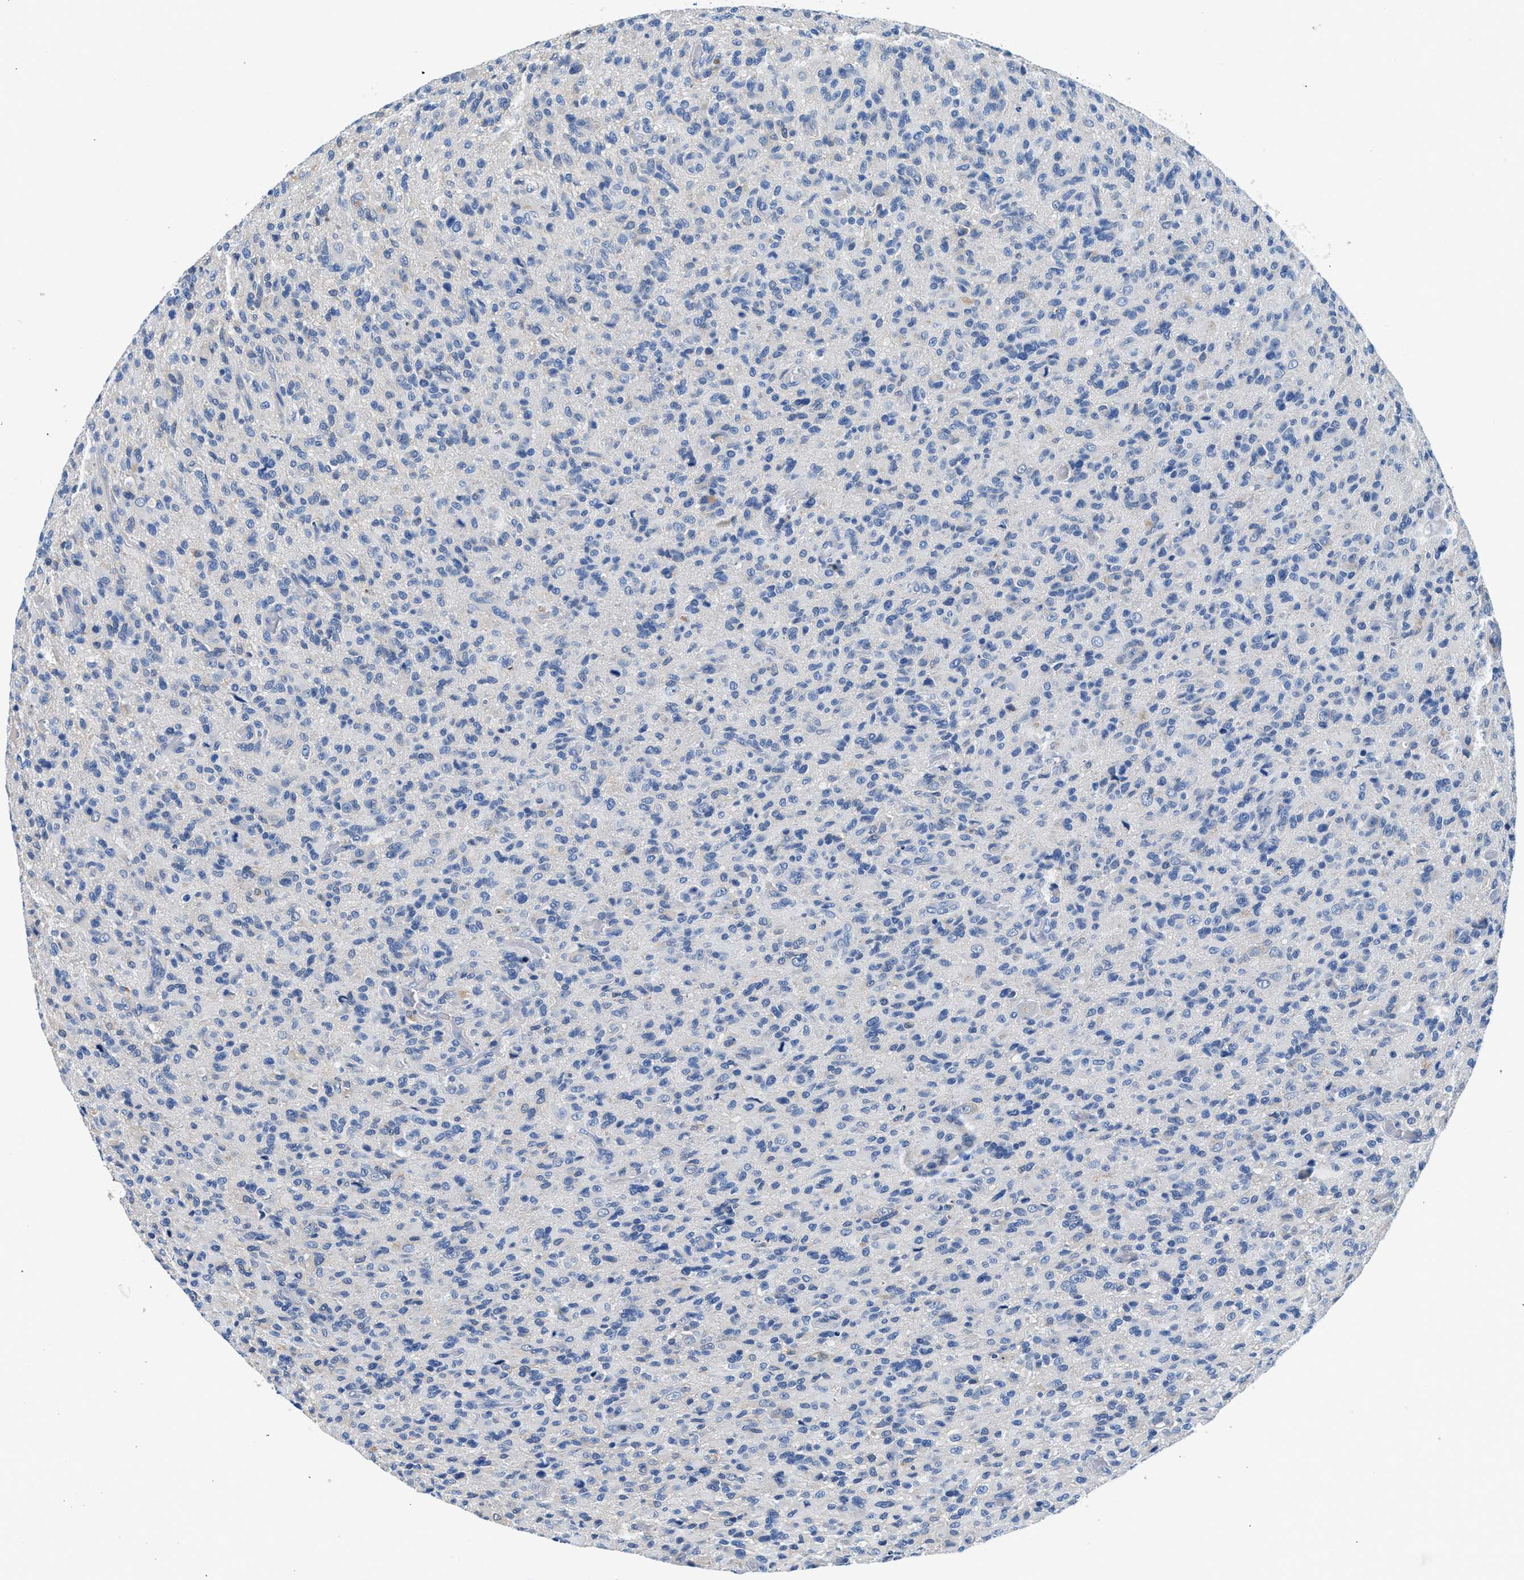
{"staining": {"intensity": "negative", "quantity": "none", "location": "none"}, "tissue": "glioma", "cell_type": "Tumor cells", "image_type": "cancer", "snomed": [{"axis": "morphology", "description": "Glioma, malignant, High grade"}, {"axis": "topography", "description": "Brain"}], "caption": "Immunohistochemistry histopathology image of neoplastic tissue: human malignant glioma (high-grade) stained with DAB displays no significant protein expression in tumor cells. Nuclei are stained in blue.", "gene": "FADS6", "patient": {"sex": "male", "age": 71}}